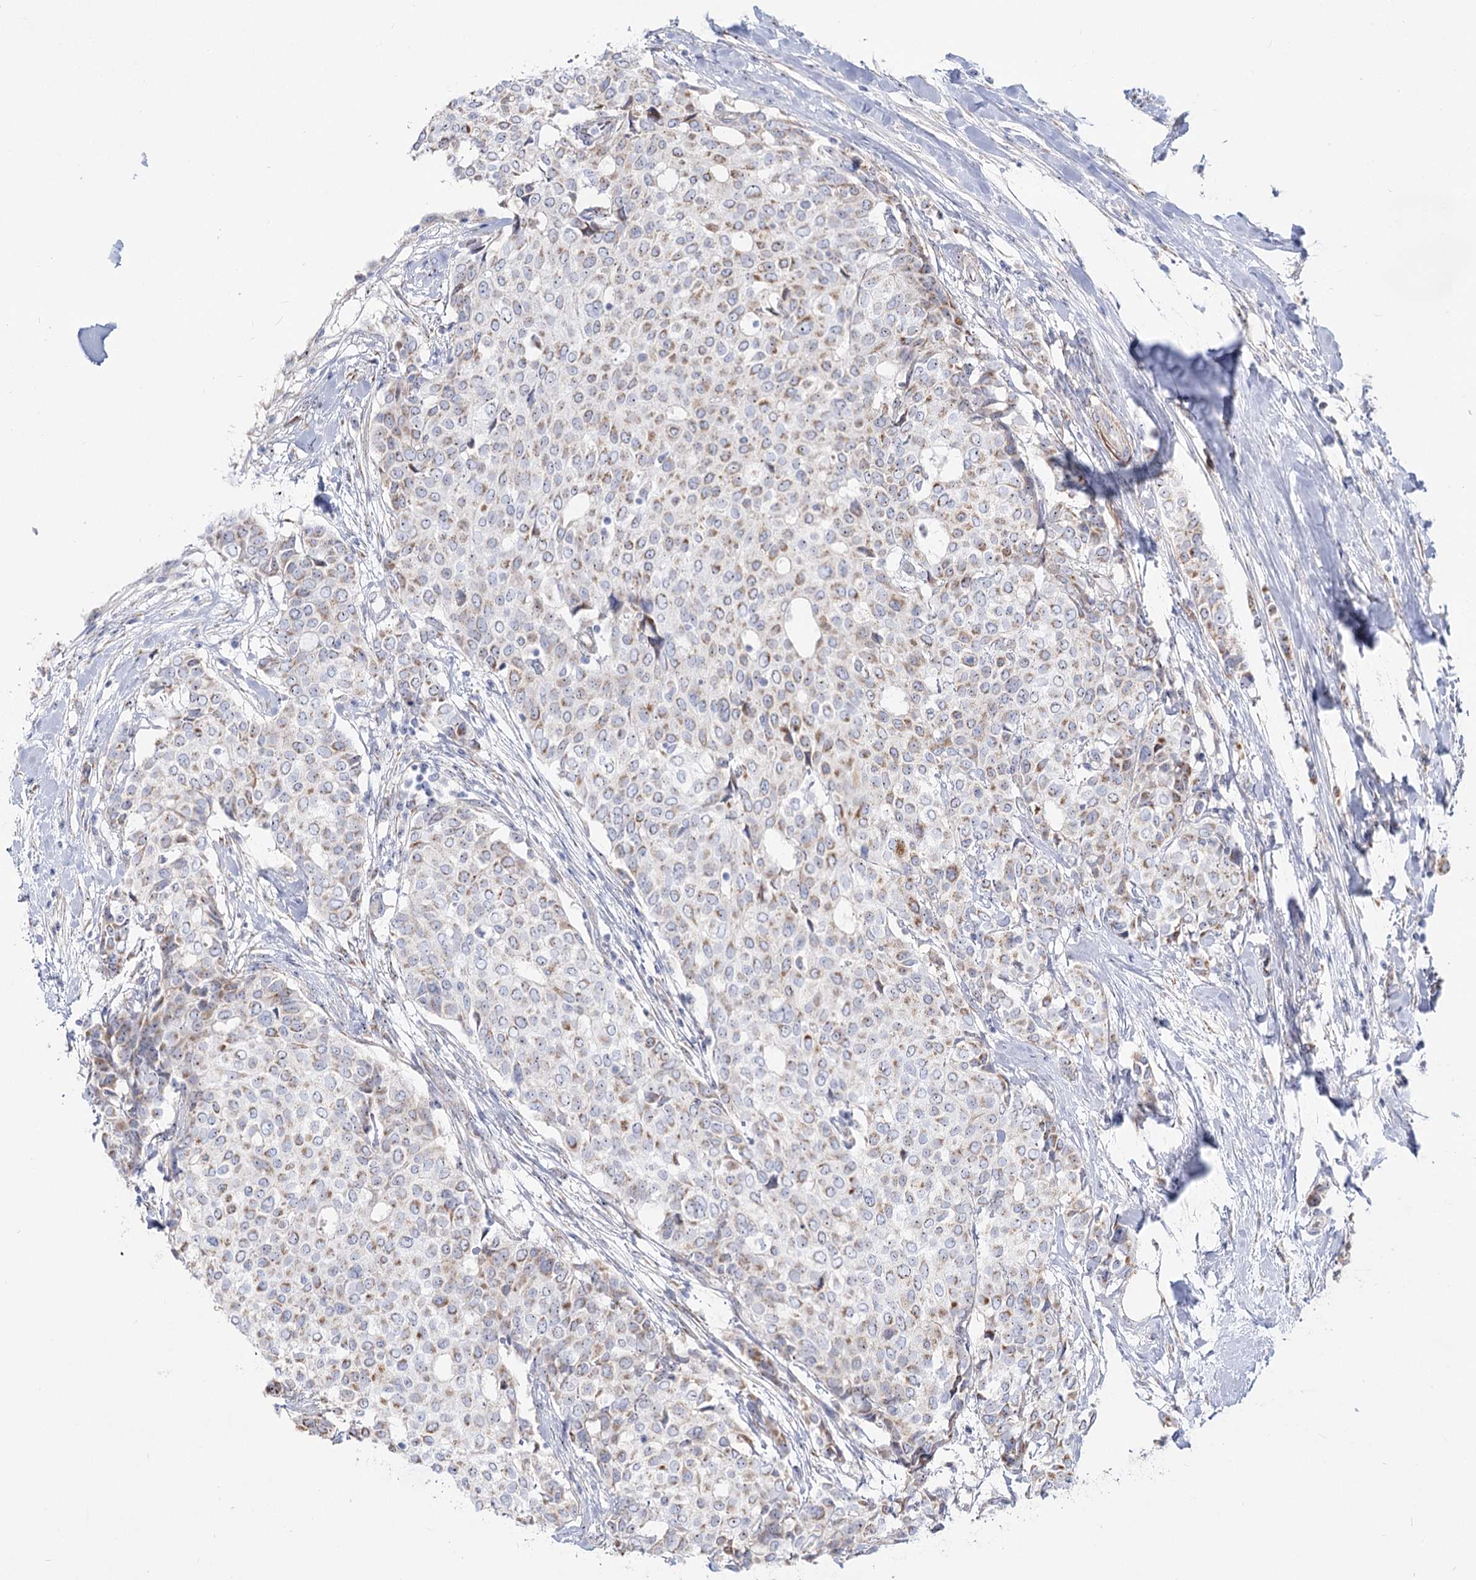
{"staining": {"intensity": "moderate", "quantity": "25%-75%", "location": "cytoplasmic/membranous"}, "tissue": "breast cancer", "cell_type": "Tumor cells", "image_type": "cancer", "snomed": [{"axis": "morphology", "description": "Lobular carcinoma"}, {"axis": "topography", "description": "Breast"}], "caption": "Tumor cells reveal medium levels of moderate cytoplasmic/membranous positivity in about 25%-75% of cells in human breast lobular carcinoma. Immunohistochemistry (ihc) stains the protein of interest in brown and the nuclei are stained blue.", "gene": "SUOX", "patient": {"sex": "female", "age": 51}}